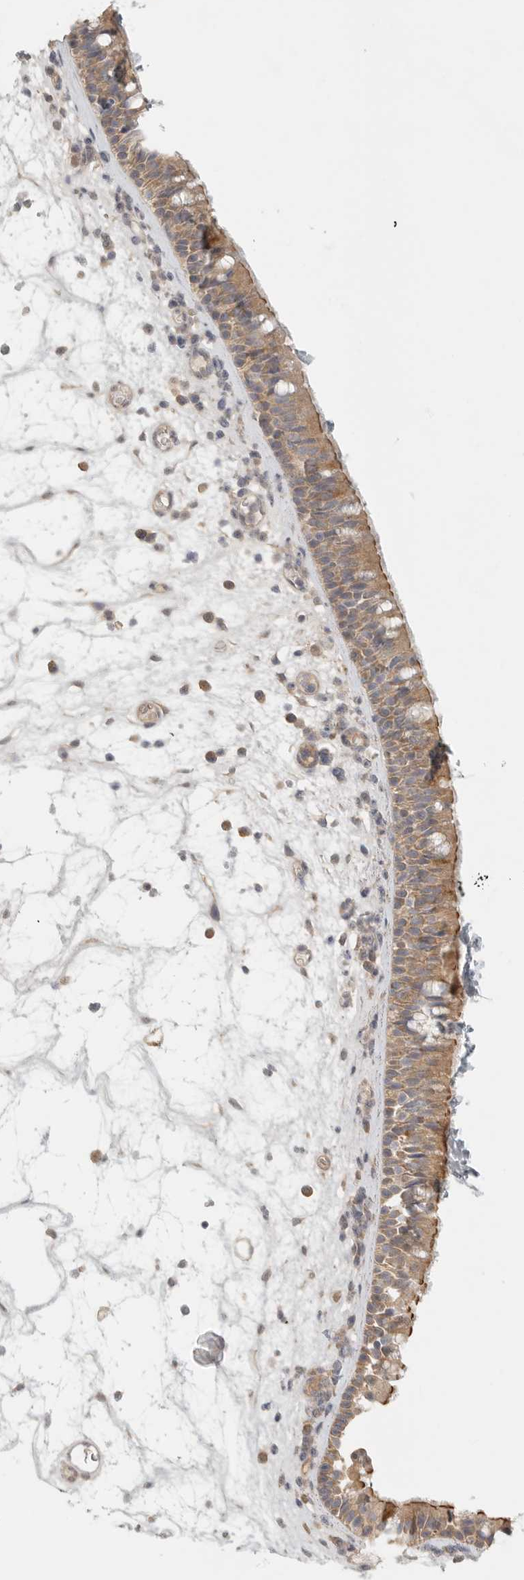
{"staining": {"intensity": "weak", "quantity": ">75%", "location": "cytoplasmic/membranous"}, "tissue": "nasopharynx", "cell_type": "Respiratory epithelial cells", "image_type": "normal", "snomed": [{"axis": "morphology", "description": "Normal tissue, NOS"}, {"axis": "morphology", "description": "Inflammation, NOS"}, {"axis": "morphology", "description": "Malignant melanoma, Metastatic site"}, {"axis": "topography", "description": "Nasopharynx"}], "caption": "DAB immunohistochemical staining of unremarkable human nasopharynx reveals weak cytoplasmic/membranous protein expression in about >75% of respiratory epithelial cells.", "gene": "HDAC6", "patient": {"sex": "male", "age": 70}}